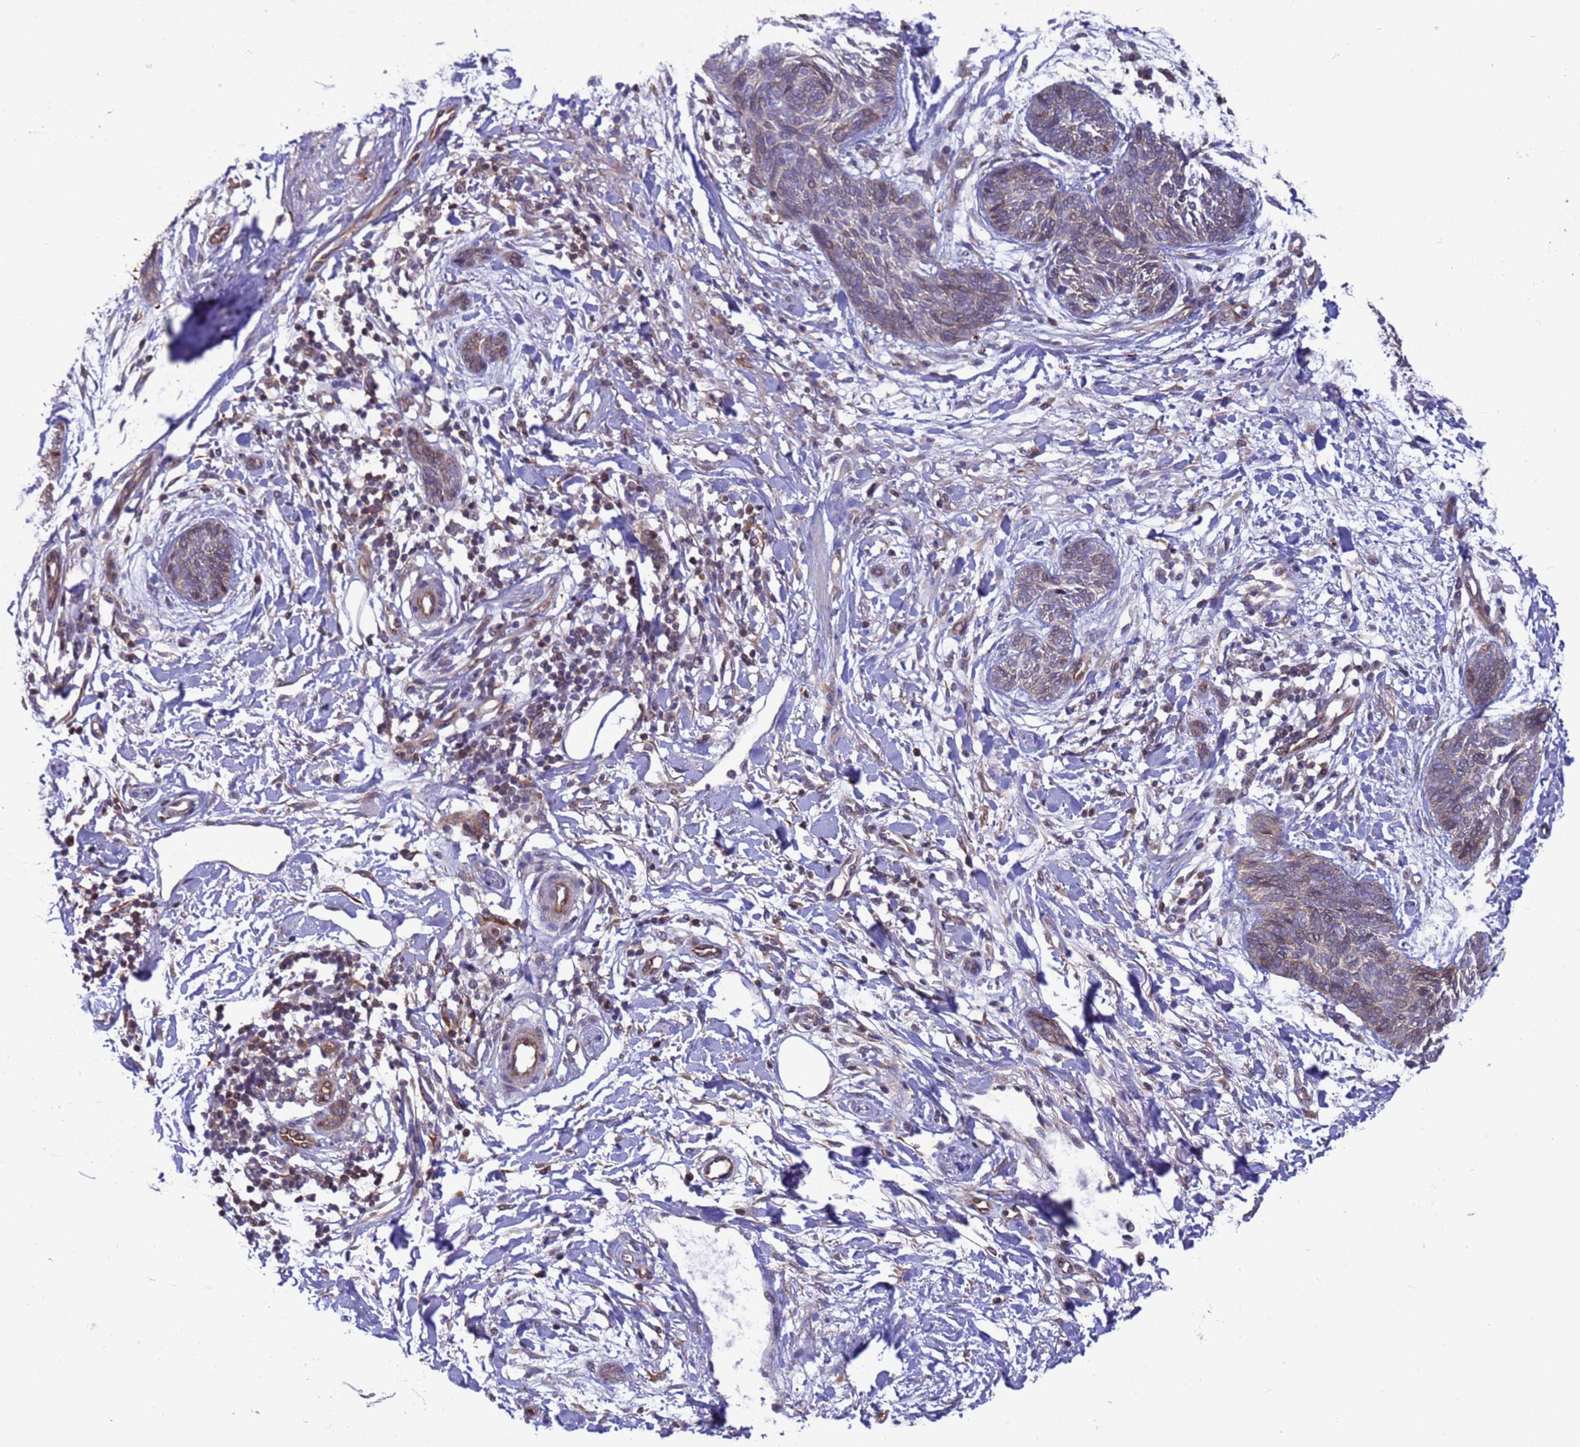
{"staining": {"intensity": "weak", "quantity": "25%-75%", "location": "cytoplasmic/membranous"}, "tissue": "skin cancer", "cell_type": "Tumor cells", "image_type": "cancer", "snomed": [{"axis": "morphology", "description": "Basal cell carcinoma"}, {"axis": "topography", "description": "Skin"}], "caption": "Immunohistochemical staining of skin cancer (basal cell carcinoma) shows weak cytoplasmic/membranous protein staining in approximately 25%-75% of tumor cells.", "gene": "GJA10", "patient": {"sex": "female", "age": 81}}